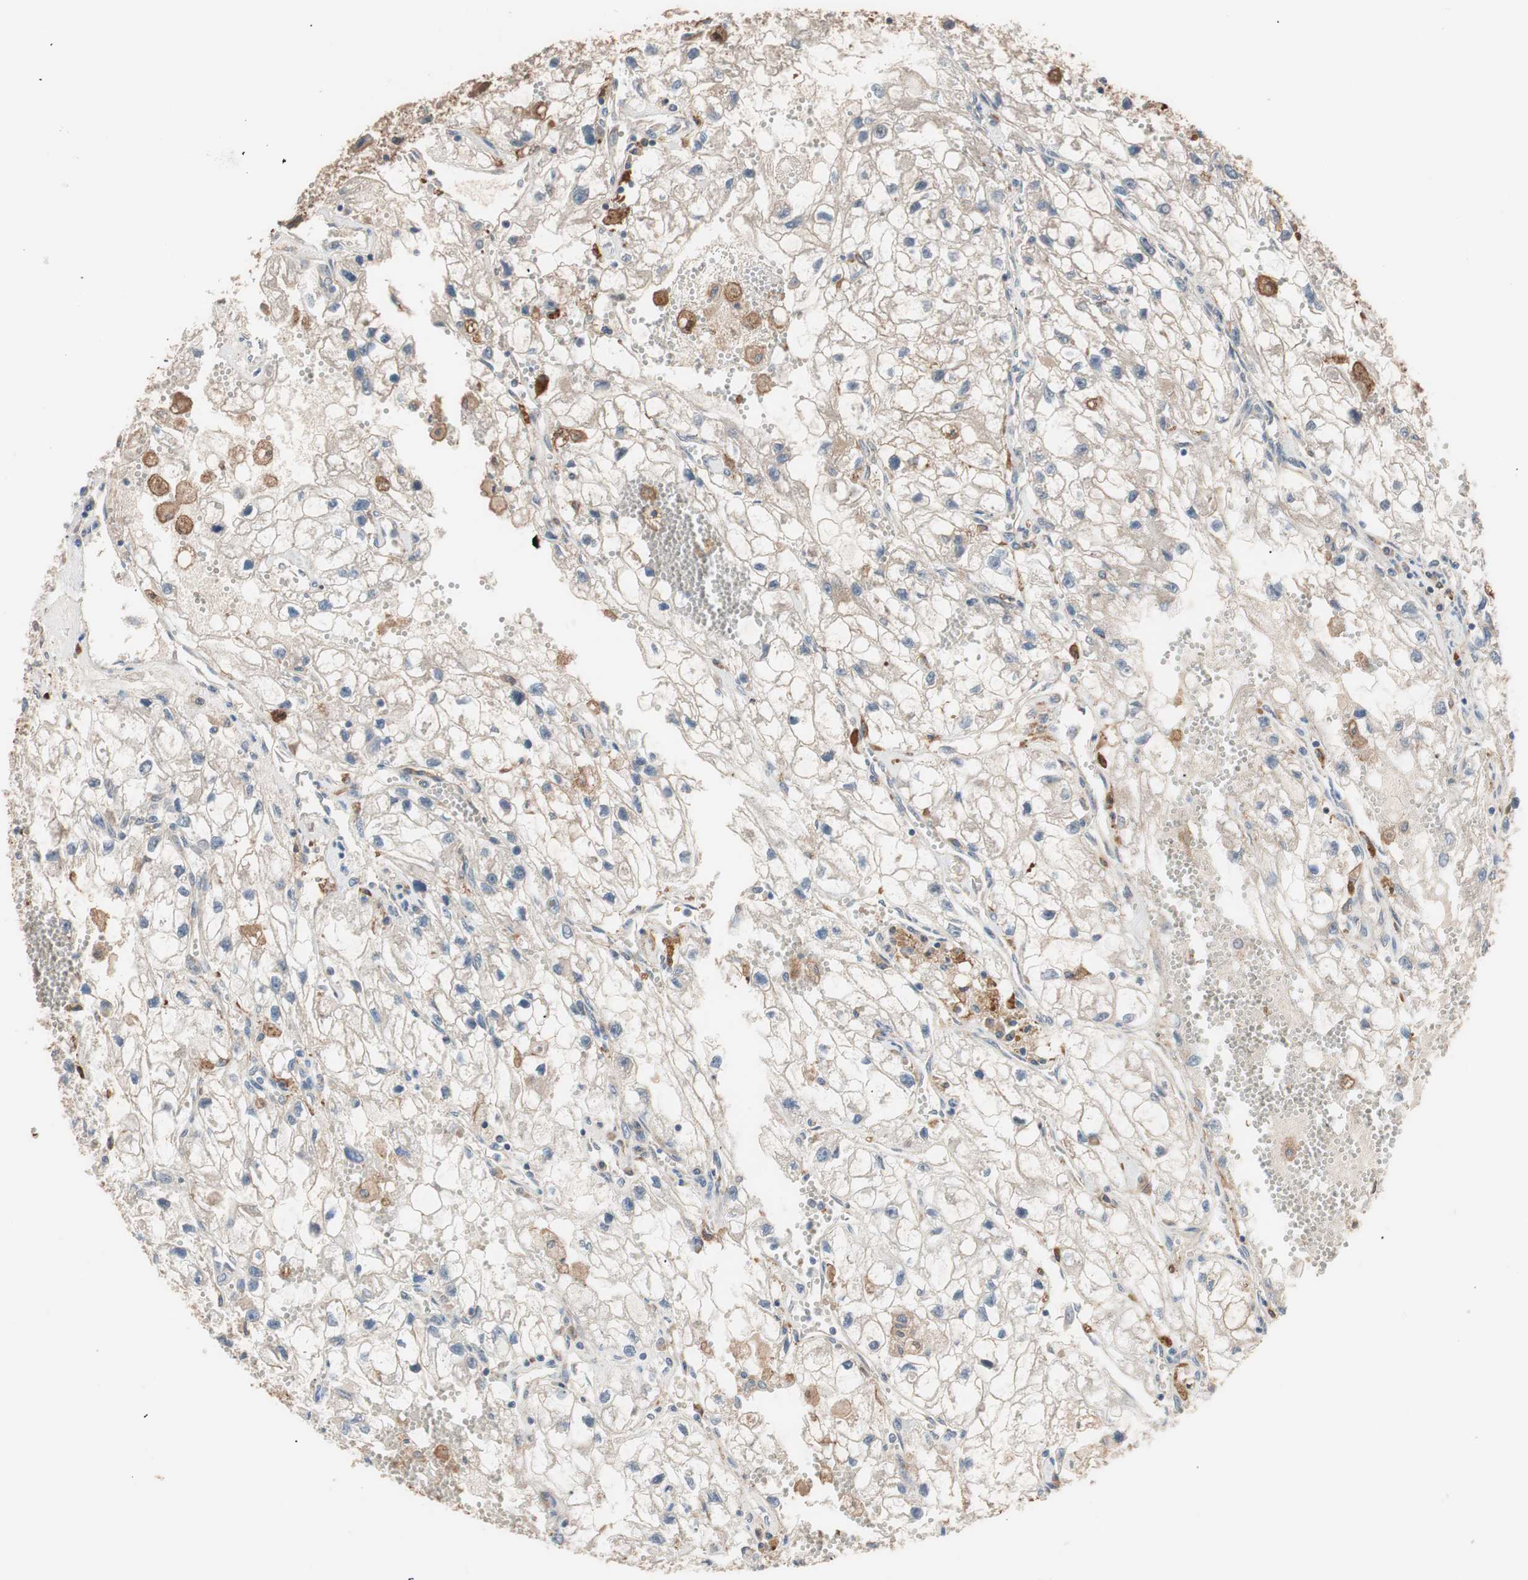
{"staining": {"intensity": "weak", "quantity": ">75%", "location": "cytoplasmic/membranous"}, "tissue": "renal cancer", "cell_type": "Tumor cells", "image_type": "cancer", "snomed": [{"axis": "morphology", "description": "Adenocarcinoma, NOS"}, {"axis": "topography", "description": "Kidney"}], "caption": "The image shows staining of adenocarcinoma (renal), revealing weak cytoplasmic/membranous protein staining (brown color) within tumor cells. The staining was performed using DAB, with brown indicating positive protein expression. Nuclei are stained blue with hematoxylin.", "gene": "HMBS", "patient": {"sex": "female", "age": 70}}